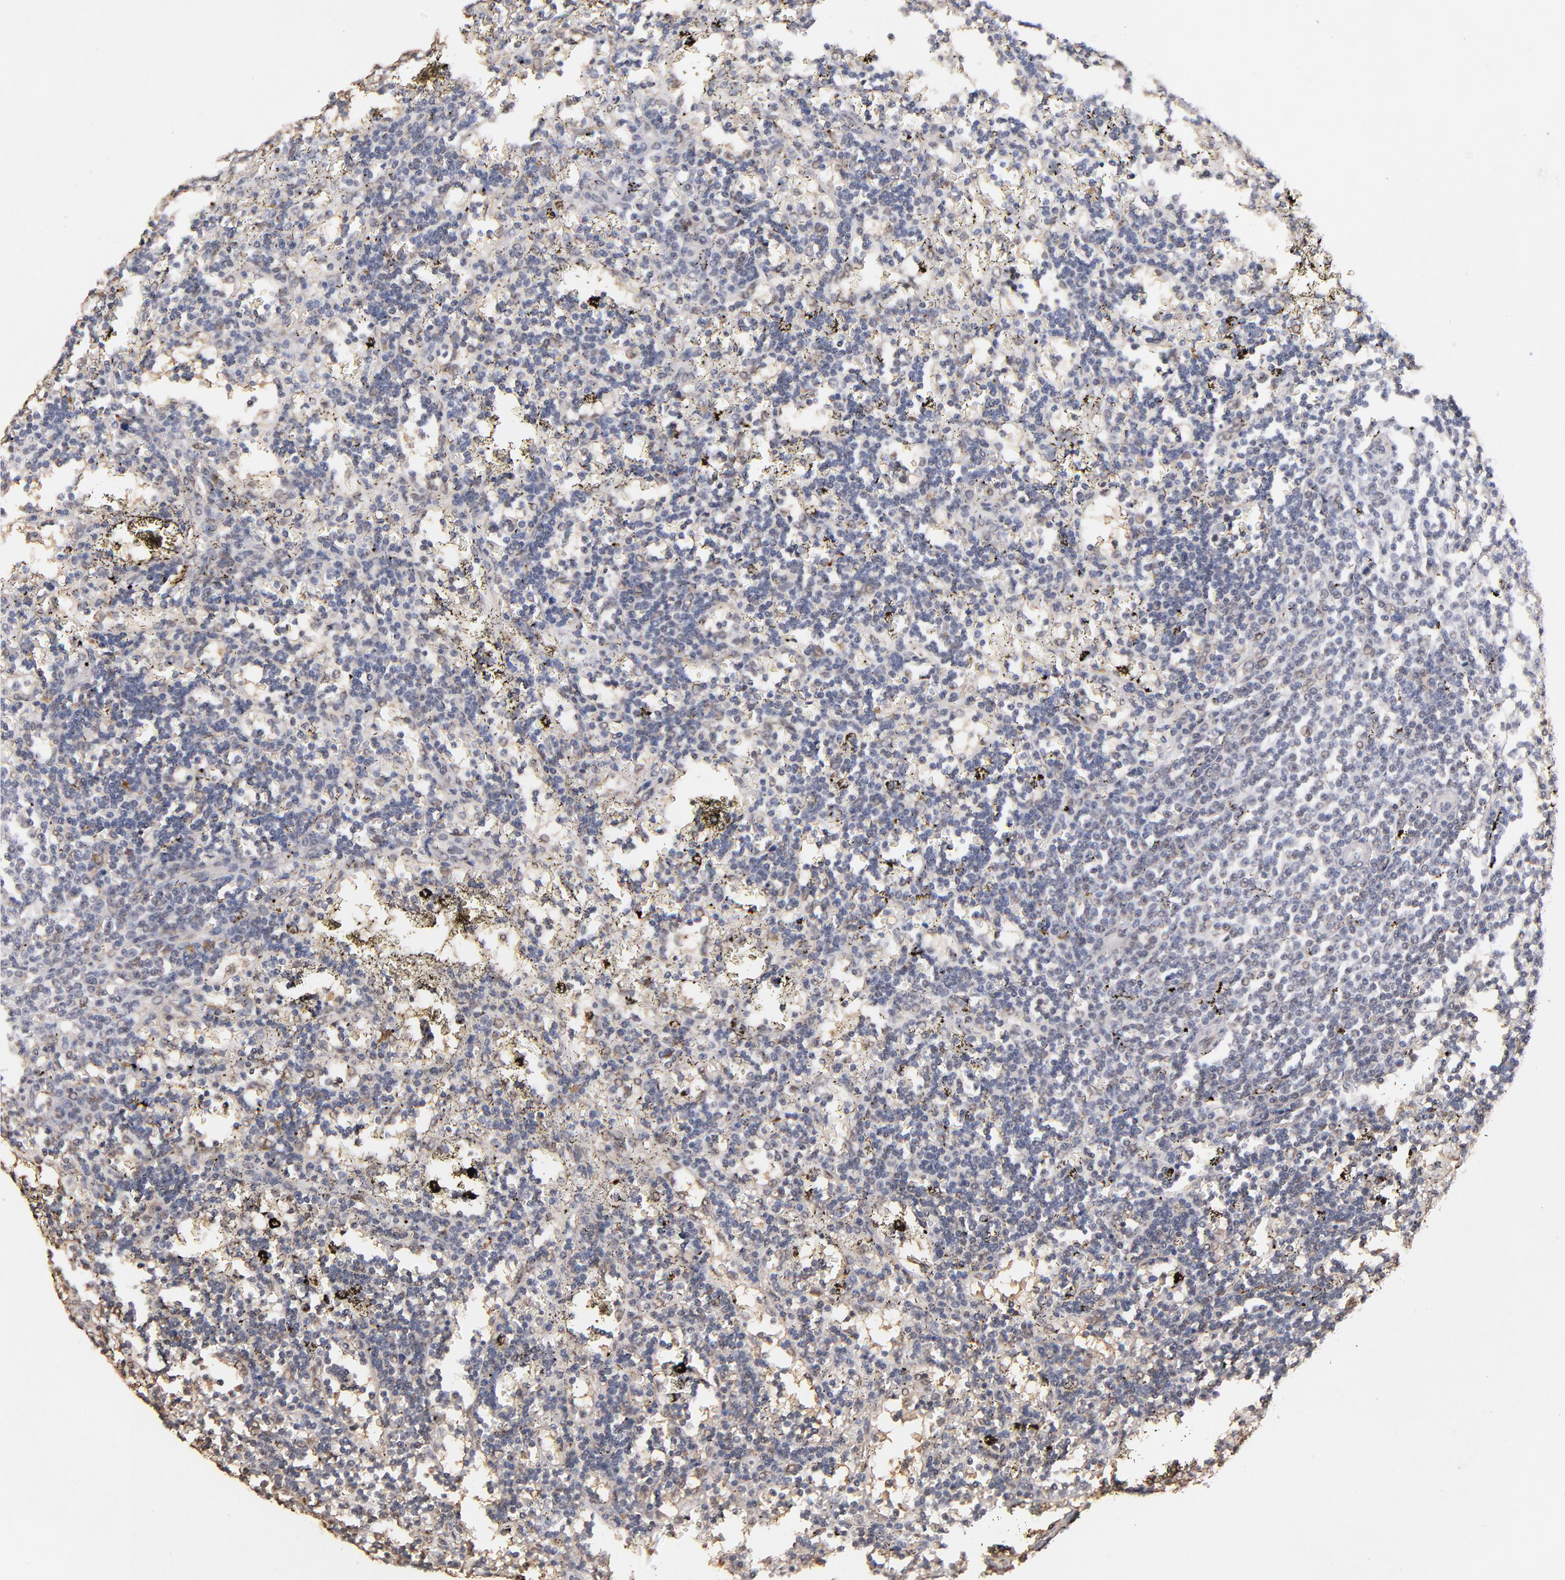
{"staining": {"intensity": "weak", "quantity": "<25%", "location": "nuclear"}, "tissue": "lymphoma", "cell_type": "Tumor cells", "image_type": "cancer", "snomed": [{"axis": "morphology", "description": "Malignant lymphoma, non-Hodgkin's type, Low grade"}, {"axis": "topography", "description": "Spleen"}], "caption": "Immunohistochemistry micrograph of neoplastic tissue: human lymphoma stained with DAB shows no significant protein staining in tumor cells.", "gene": "EAPP", "patient": {"sex": "male", "age": 60}}